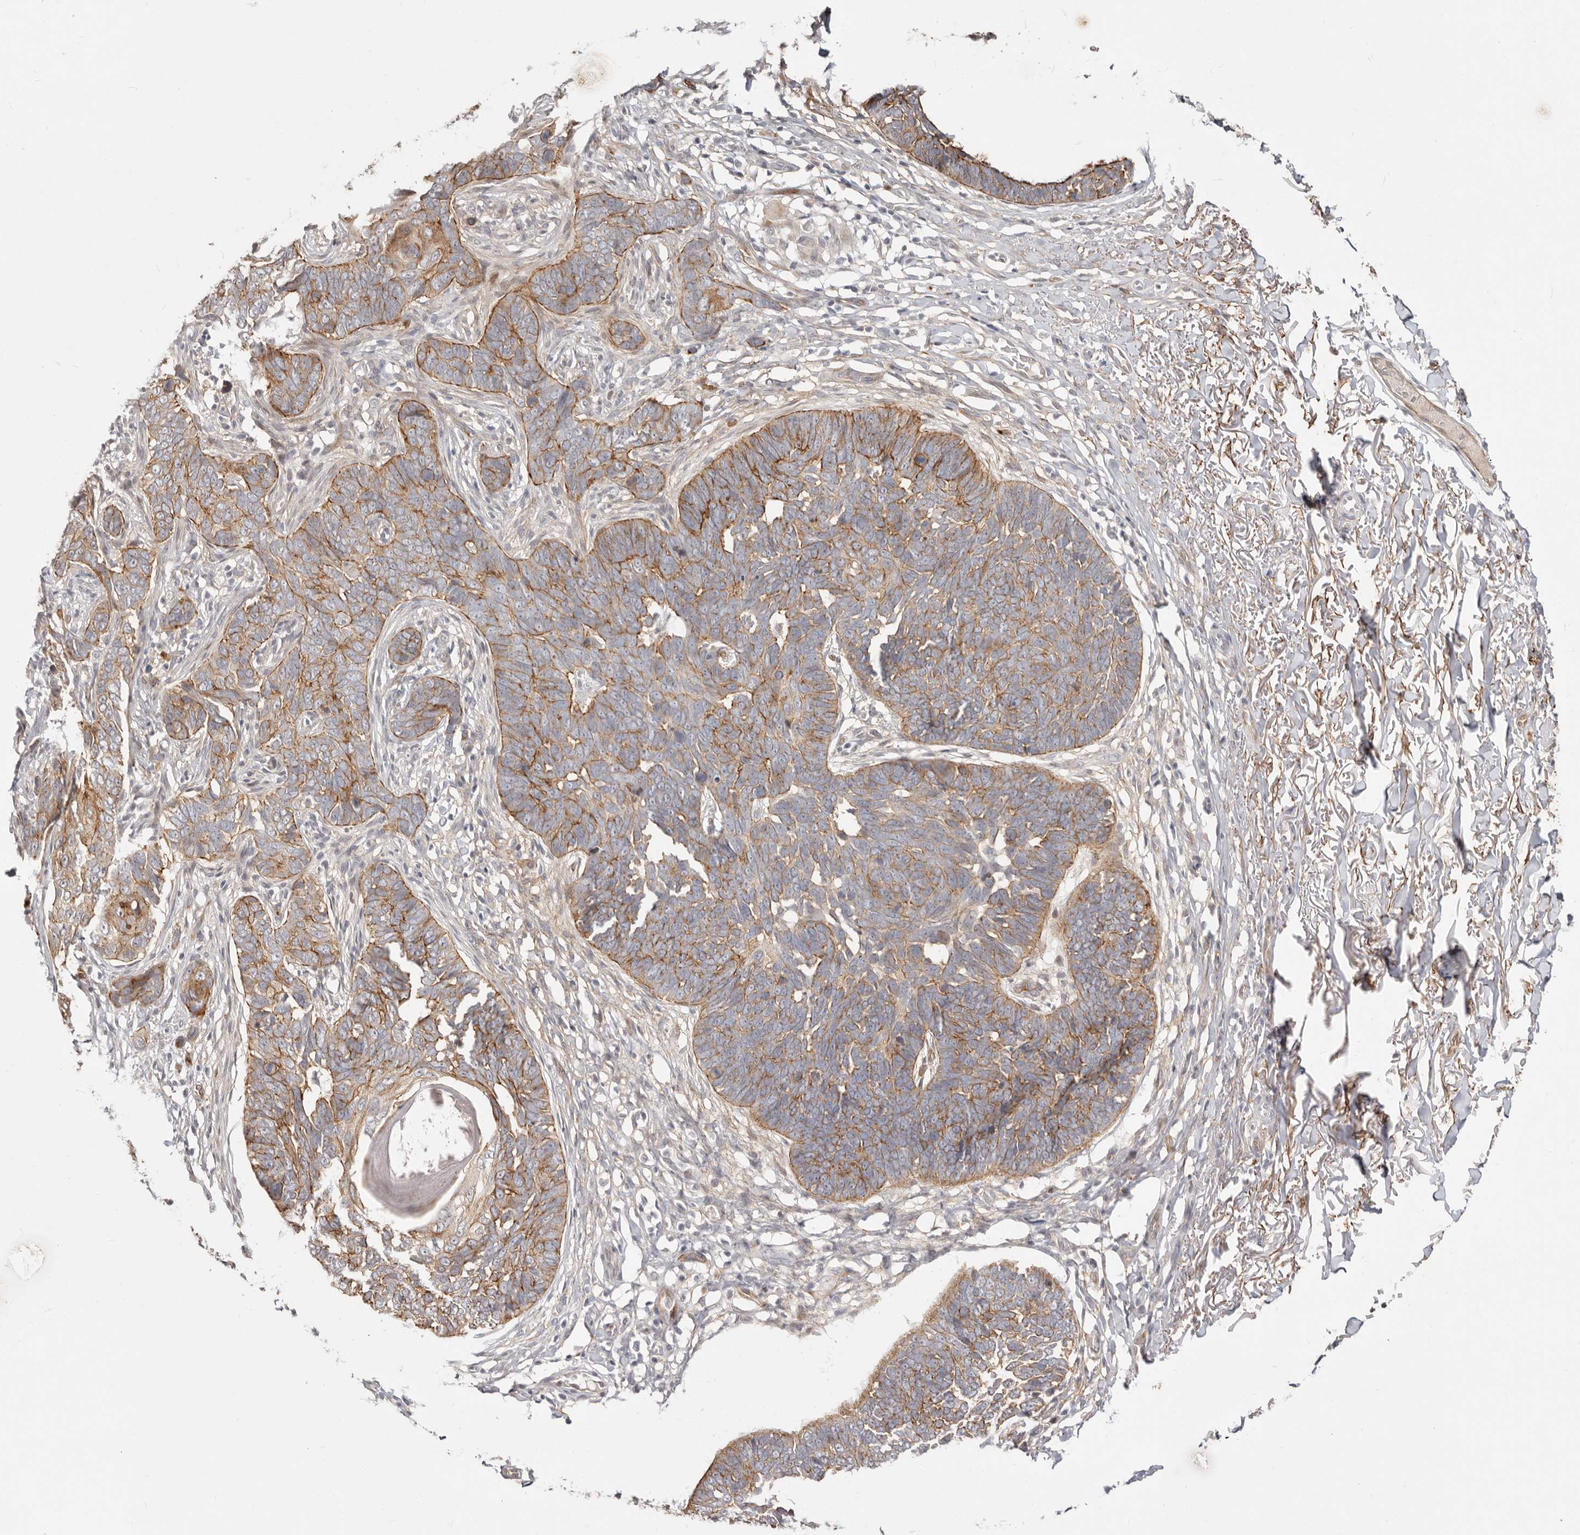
{"staining": {"intensity": "moderate", "quantity": "25%-75%", "location": "cytoplasmic/membranous"}, "tissue": "skin cancer", "cell_type": "Tumor cells", "image_type": "cancer", "snomed": [{"axis": "morphology", "description": "Normal tissue, NOS"}, {"axis": "morphology", "description": "Basal cell carcinoma"}, {"axis": "topography", "description": "Skin"}], "caption": "Skin cancer stained with IHC shows moderate cytoplasmic/membranous expression in approximately 25%-75% of tumor cells. The staining is performed using DAB (3,3'-diaminobenzidine) brown chromogen to label protein expression. The nuclei are counter-stained blue using hematoxylin.", "gene": "SZT2", "patient": {"sex": "male", "age": 77}}